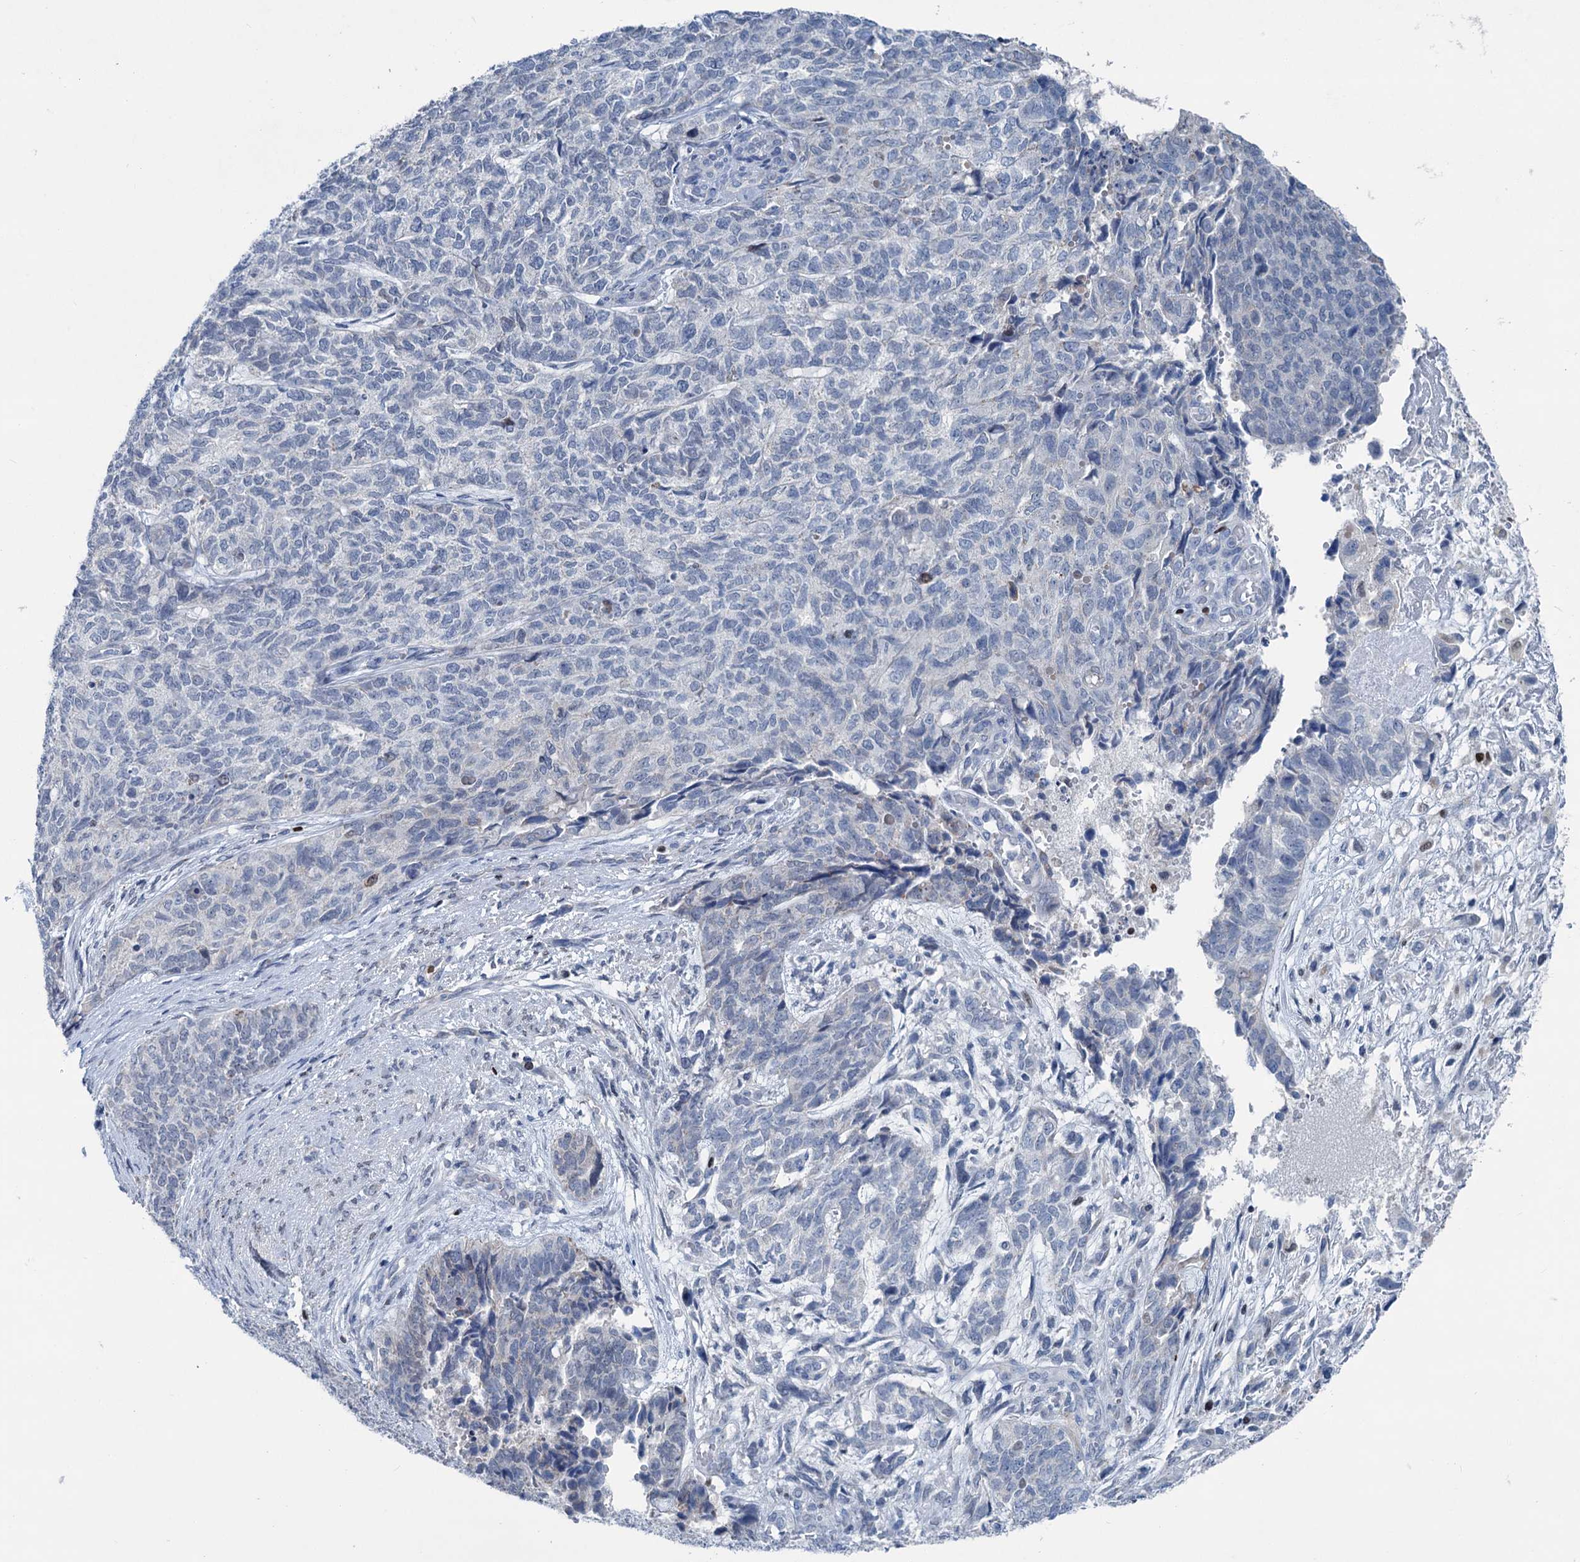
{"staining": {"intensity": "negative", "quantity": "none", "location": "none"}, "tissue": "cervical cancer", "cell_type": "Tumor cells", "image_type": "cancer", "snomed": [{"axis": "morphology", "description": "Squamous cell carcinoma, NOS"}, {"axis": "topography", "description": "Cervix"}], "caption": "IHC of human cervical squamous cell carcinoma displays no expression in tumor cells.", "gene": "ELP4", "patient": {"sex": "female", "age": 63}}